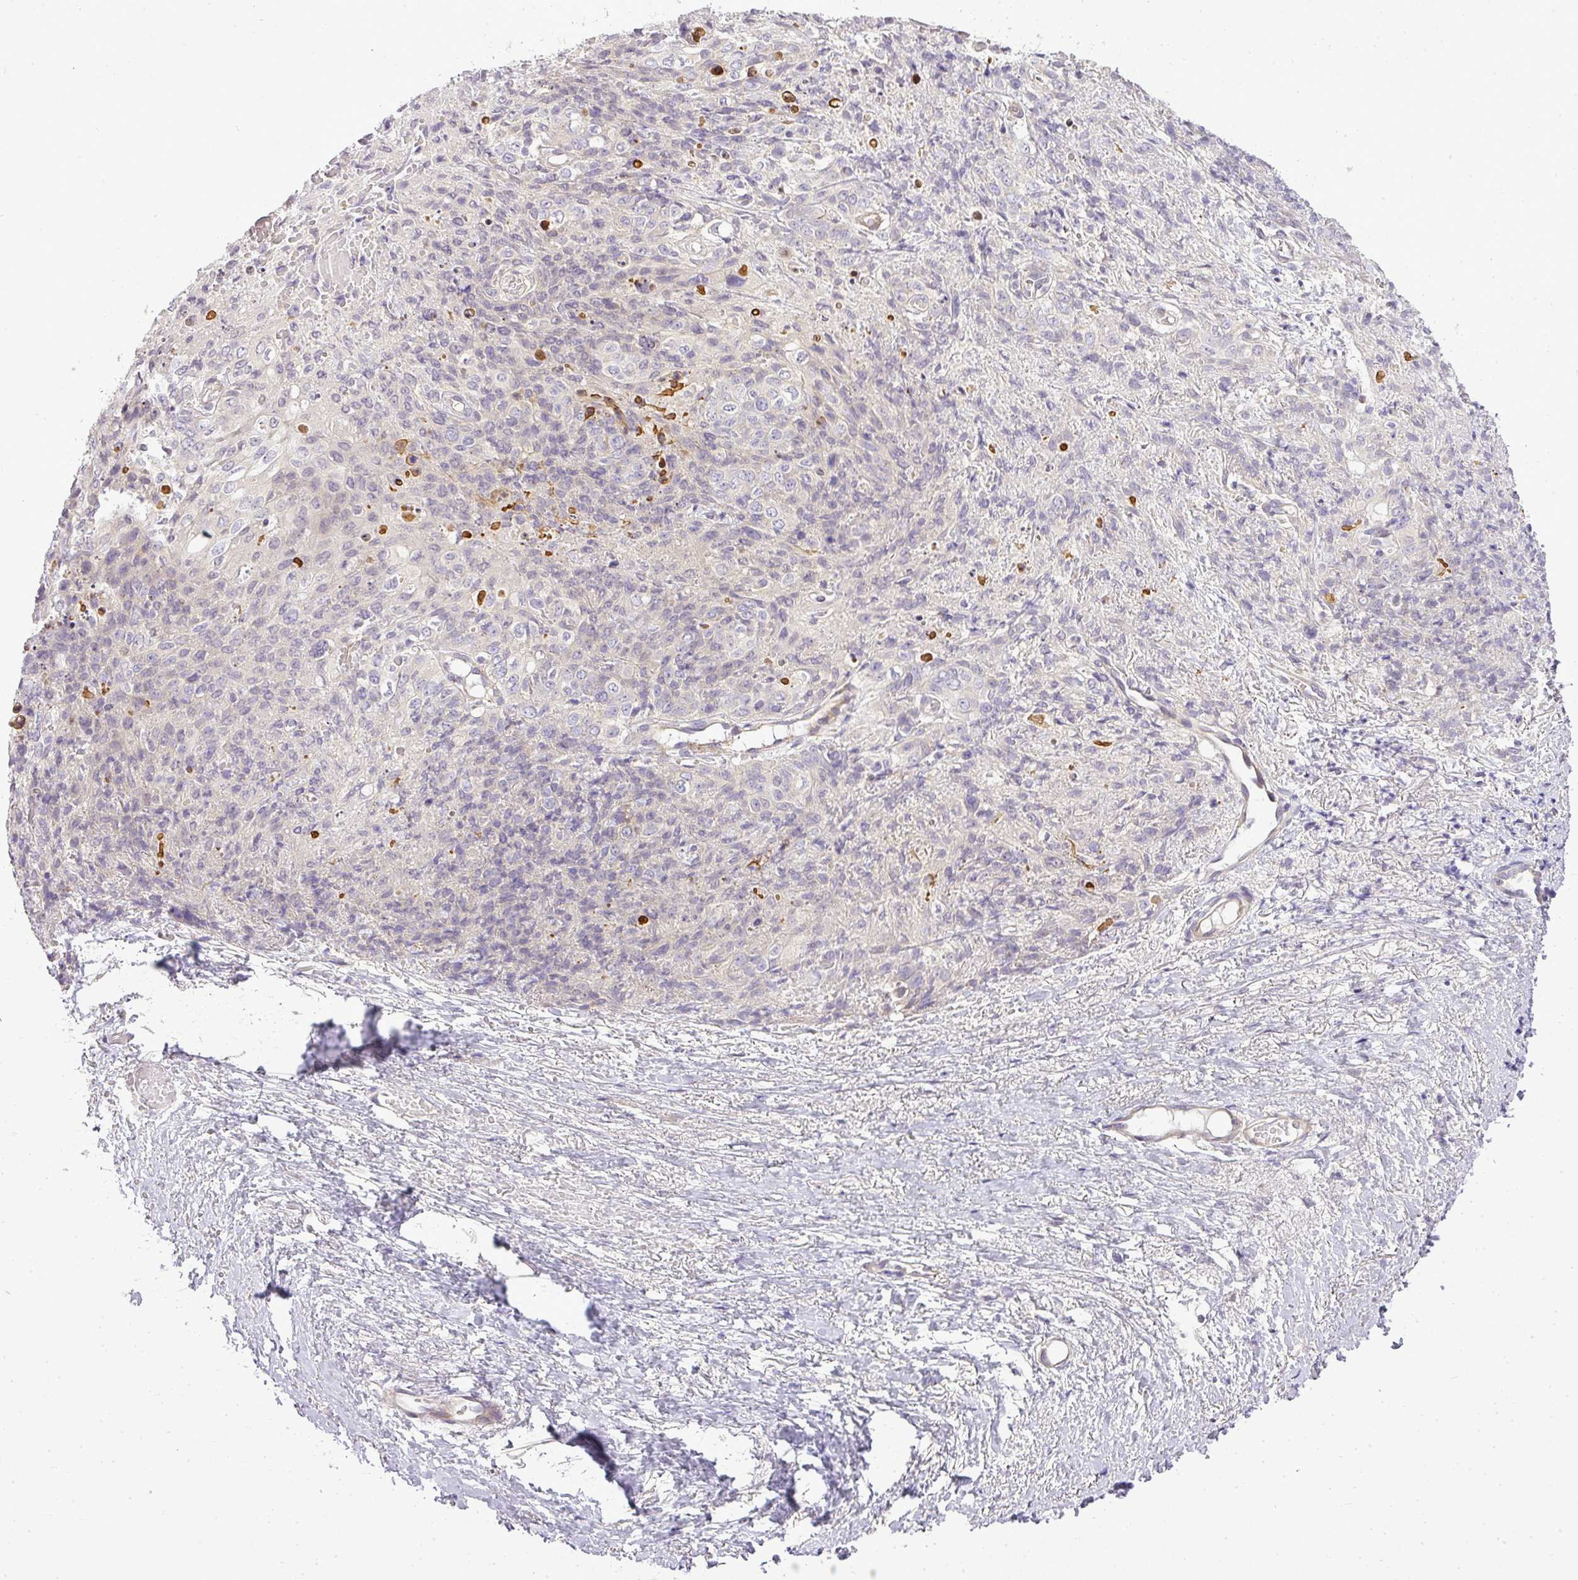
{"staining": {"intensity": "negative", "quantity": "none", "location": "none"}, "tissue": "skin cancer", "cell_type": "Tumor cells", "image_type": "cancer", "snomed": [{"axis": "morphology", "description": "Squamous cell carcinoma, NOS"}, {"axis": "topography", "description": "Skin"}, {"axis": "topography", "description": "Vulva"}], "caption": "High power microscopy photomicrograph of an immunohistochemistry image of skin cancer, revealing no significant expression in tumor cells. Brightfield microscopy of immunohistochemistry stained with DAB (3,3'-diaminobenzidine) (brown) and hematoxylin (blue), captured at high magnification.", "gene": "ZDHHC1", "patient": {"sex": "female", "age": 85}}